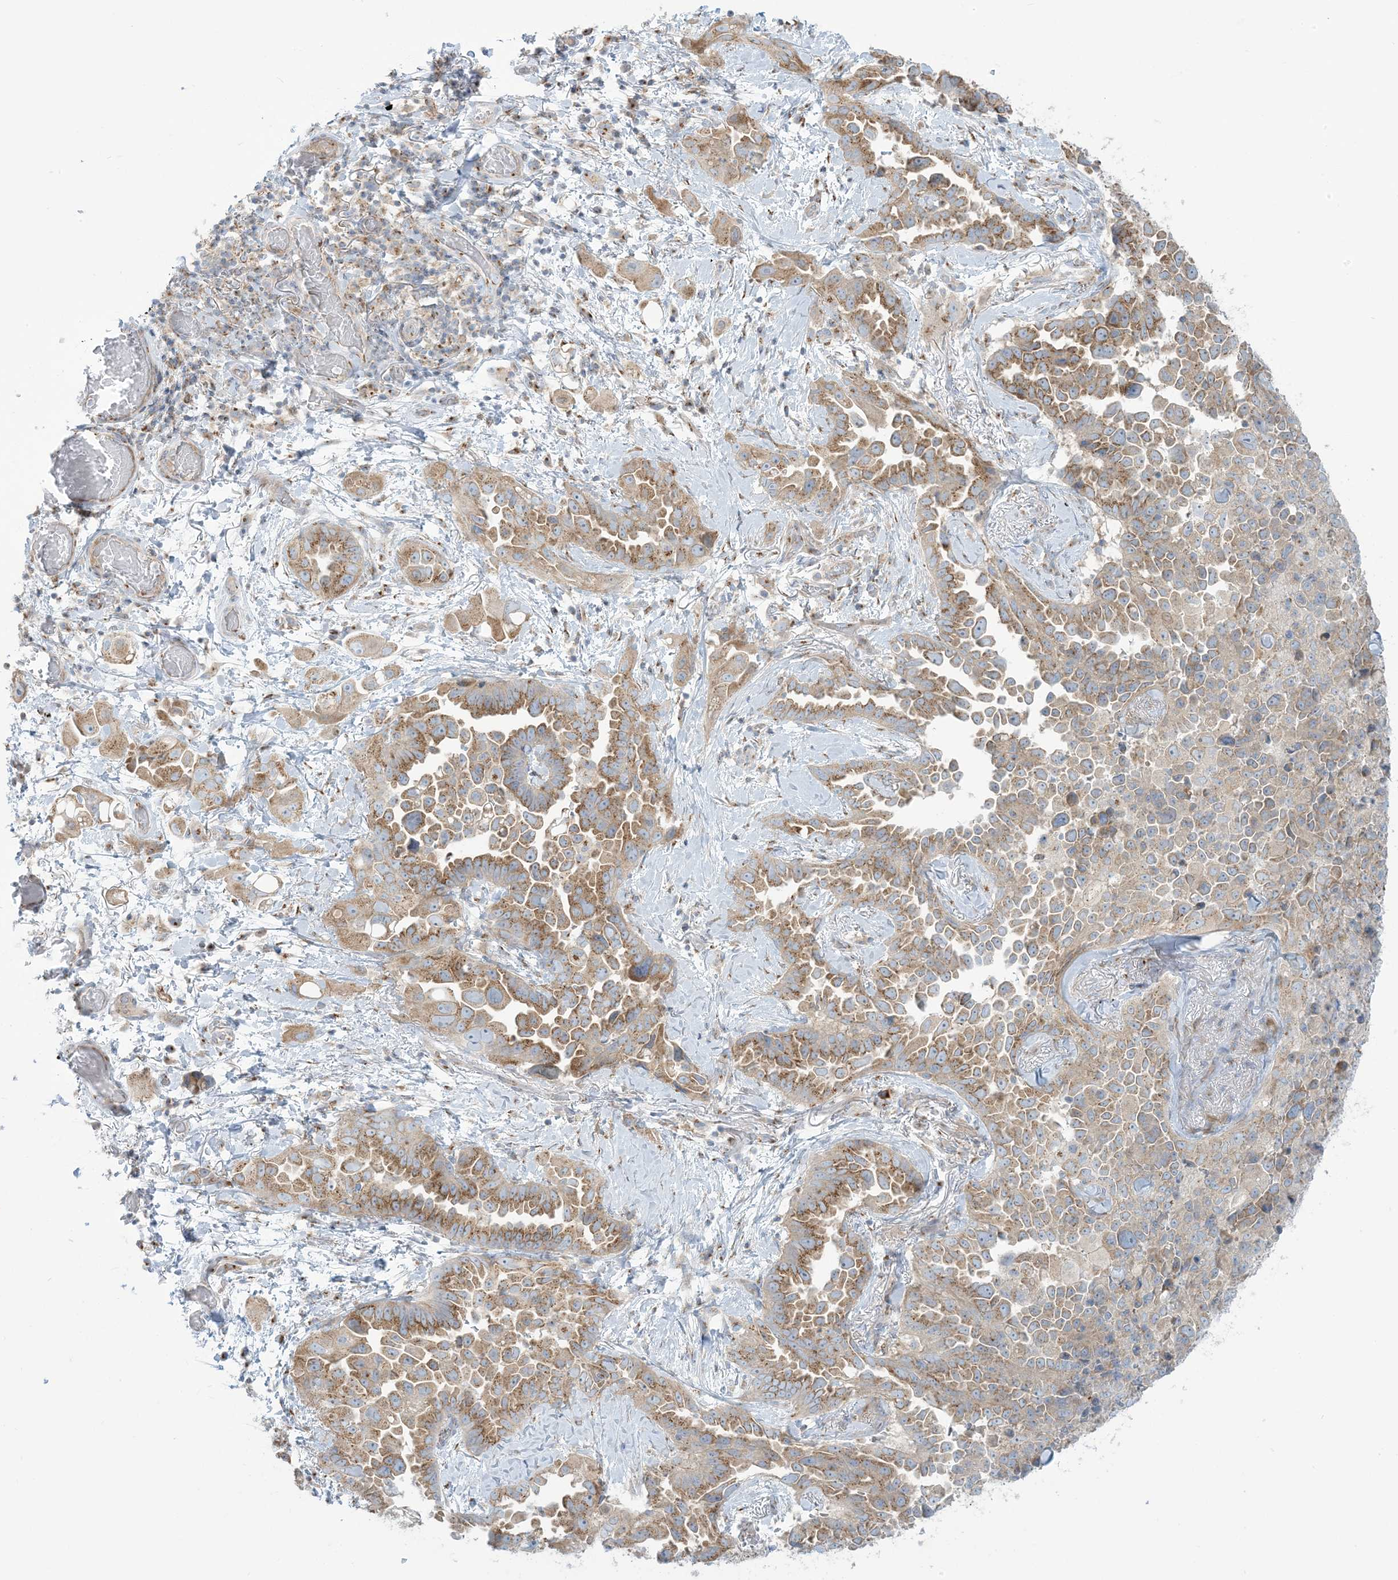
{"staining": {"intensity": "moderate", "quantity": ">75%", "location": "cytoplasmic/membranous"}, "tissue": "lung cancer", "cell_type": "Tumor cells", "image_type": "cancer", "snomed": [{"axis": "morphology", "description": "Adenocarcinoma, NOS"}, {"axis": "topography", "description": "Lung"}], "caption": "A brown stain labels moderate cytoplasmic/membranous expression of a protein in lung cancer tumor cells. Nuclei are stained in blue.", "gene": "AFTPH", "patient": {"sex": "female", "age": 67}}